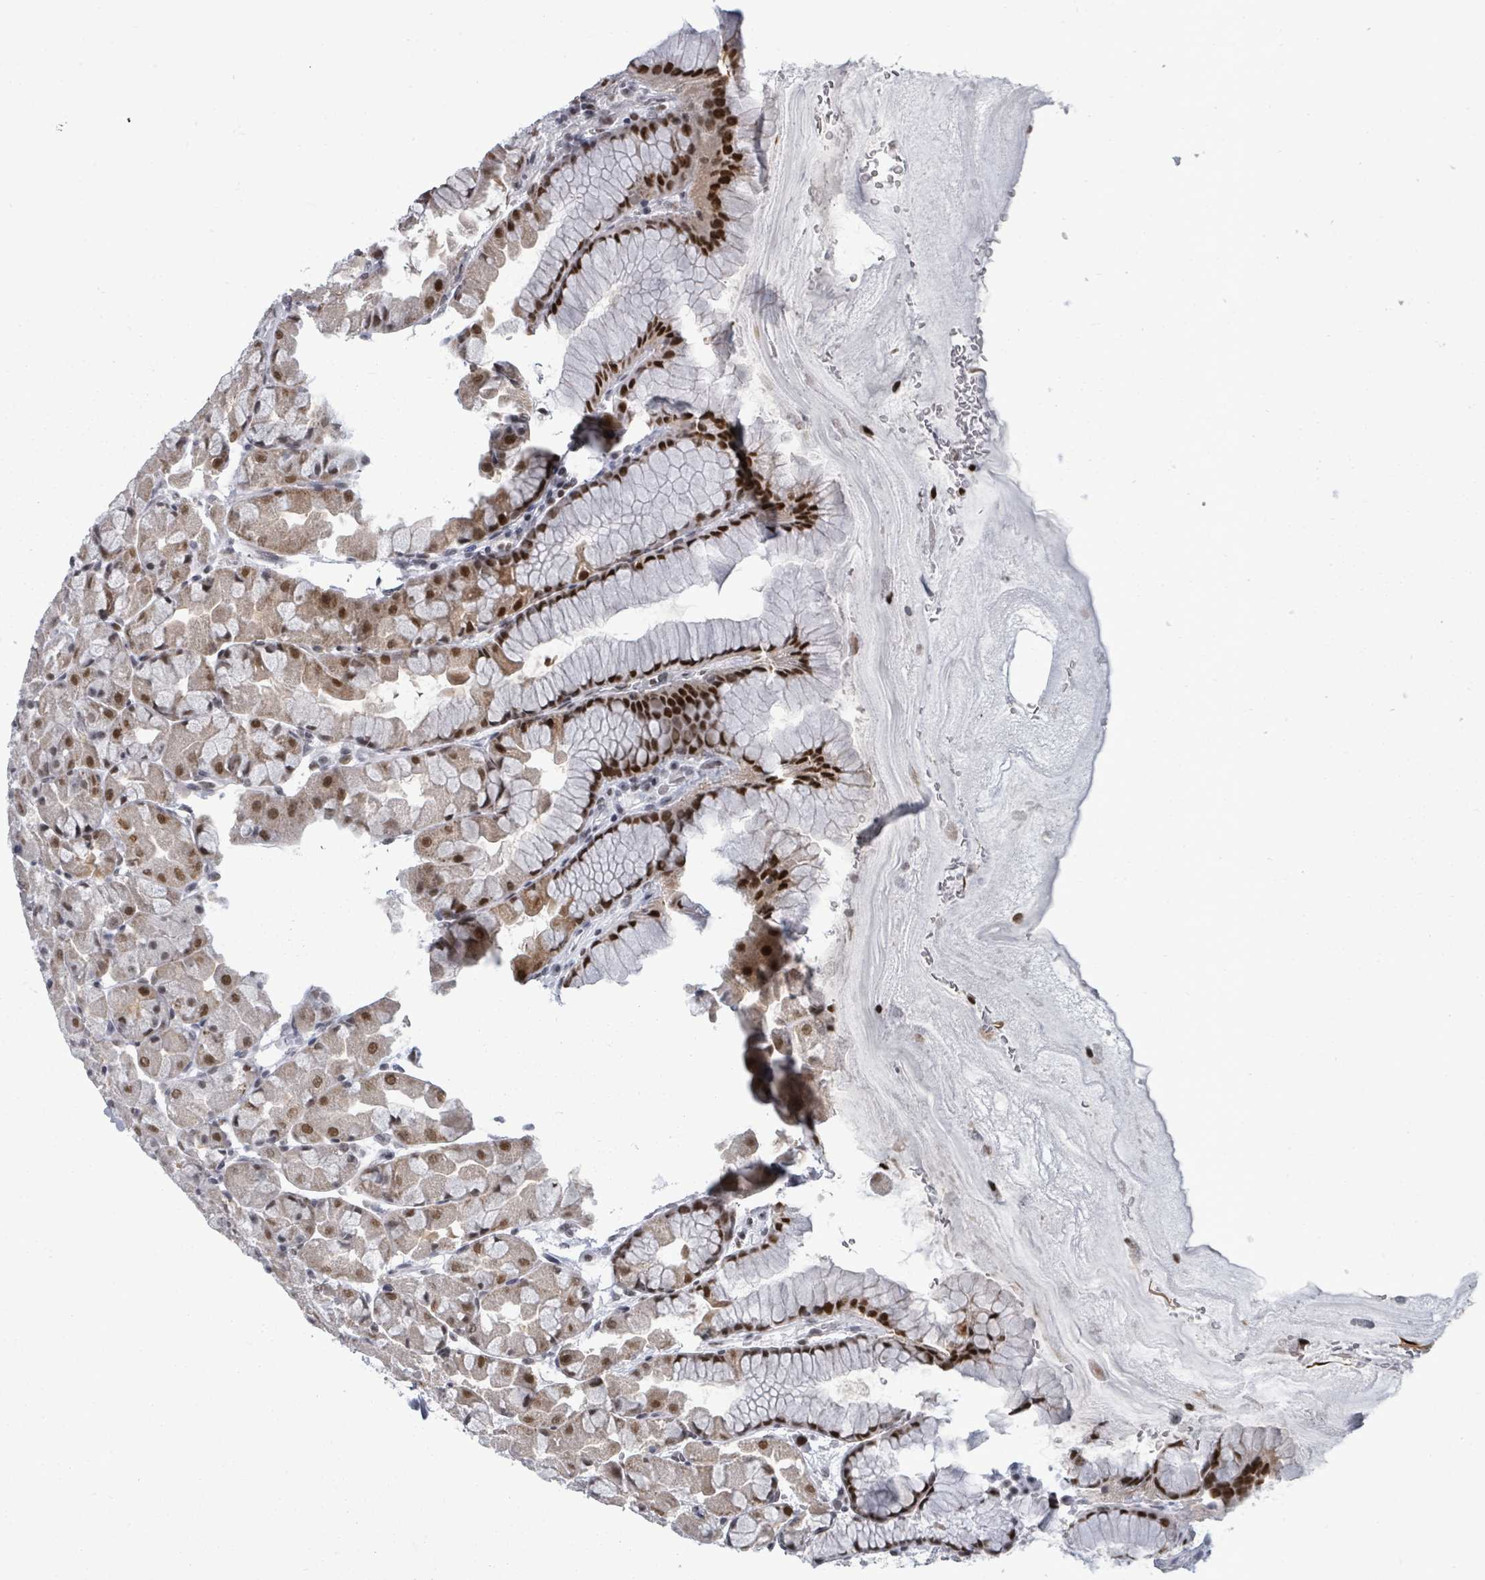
{"staining": {"intensity": "strong", "quantity": ">75%", "location": "nuclear"}, "tissue": "stomach", "cell_type": "Glandular cells", "image_type": "normal", "snomed": [{"axis": "morphology", "description": "Normal tissue, NOS"}, {"axis": "topography", "description": "Stomach"}], "caption": "An image of human stomach stained for a protein reveals strong nuclear brown staining in glandular cells.", "gene": "BIVM", "patient": {"sex": "male", "age": 57}}